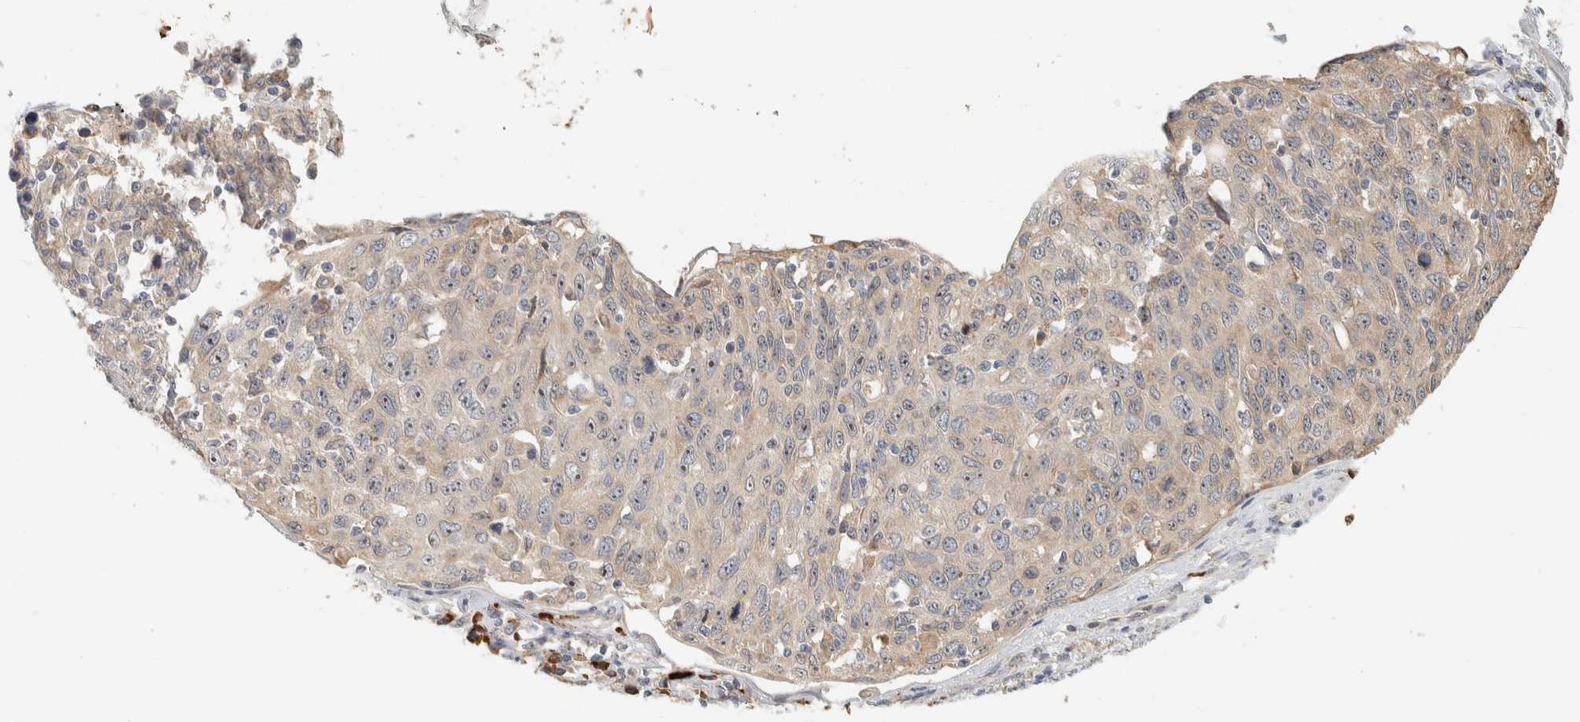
{"staining": {"intensity": "negative", "quantity": "none", "location": "none"}, "tissue": "cervical cancer", "cell_type": "Tumor cells", "image_type": "cancer", "snomed": [{"axis": "morphology", "description": "Squamous cell carcinoma, NOS"}, {"axis": "topography", "description": "Cervix"}], "caption": "Tumor cells show no significant protein positivity in cervical cancer. (Stains: DAB immunohistochemistry (IHC) with hematoxylin counter stain, Microscopy: brightfield microscopy at high magnification).", "gene": "KLHL40", "patient": {"sex": "female", "age": 53}}